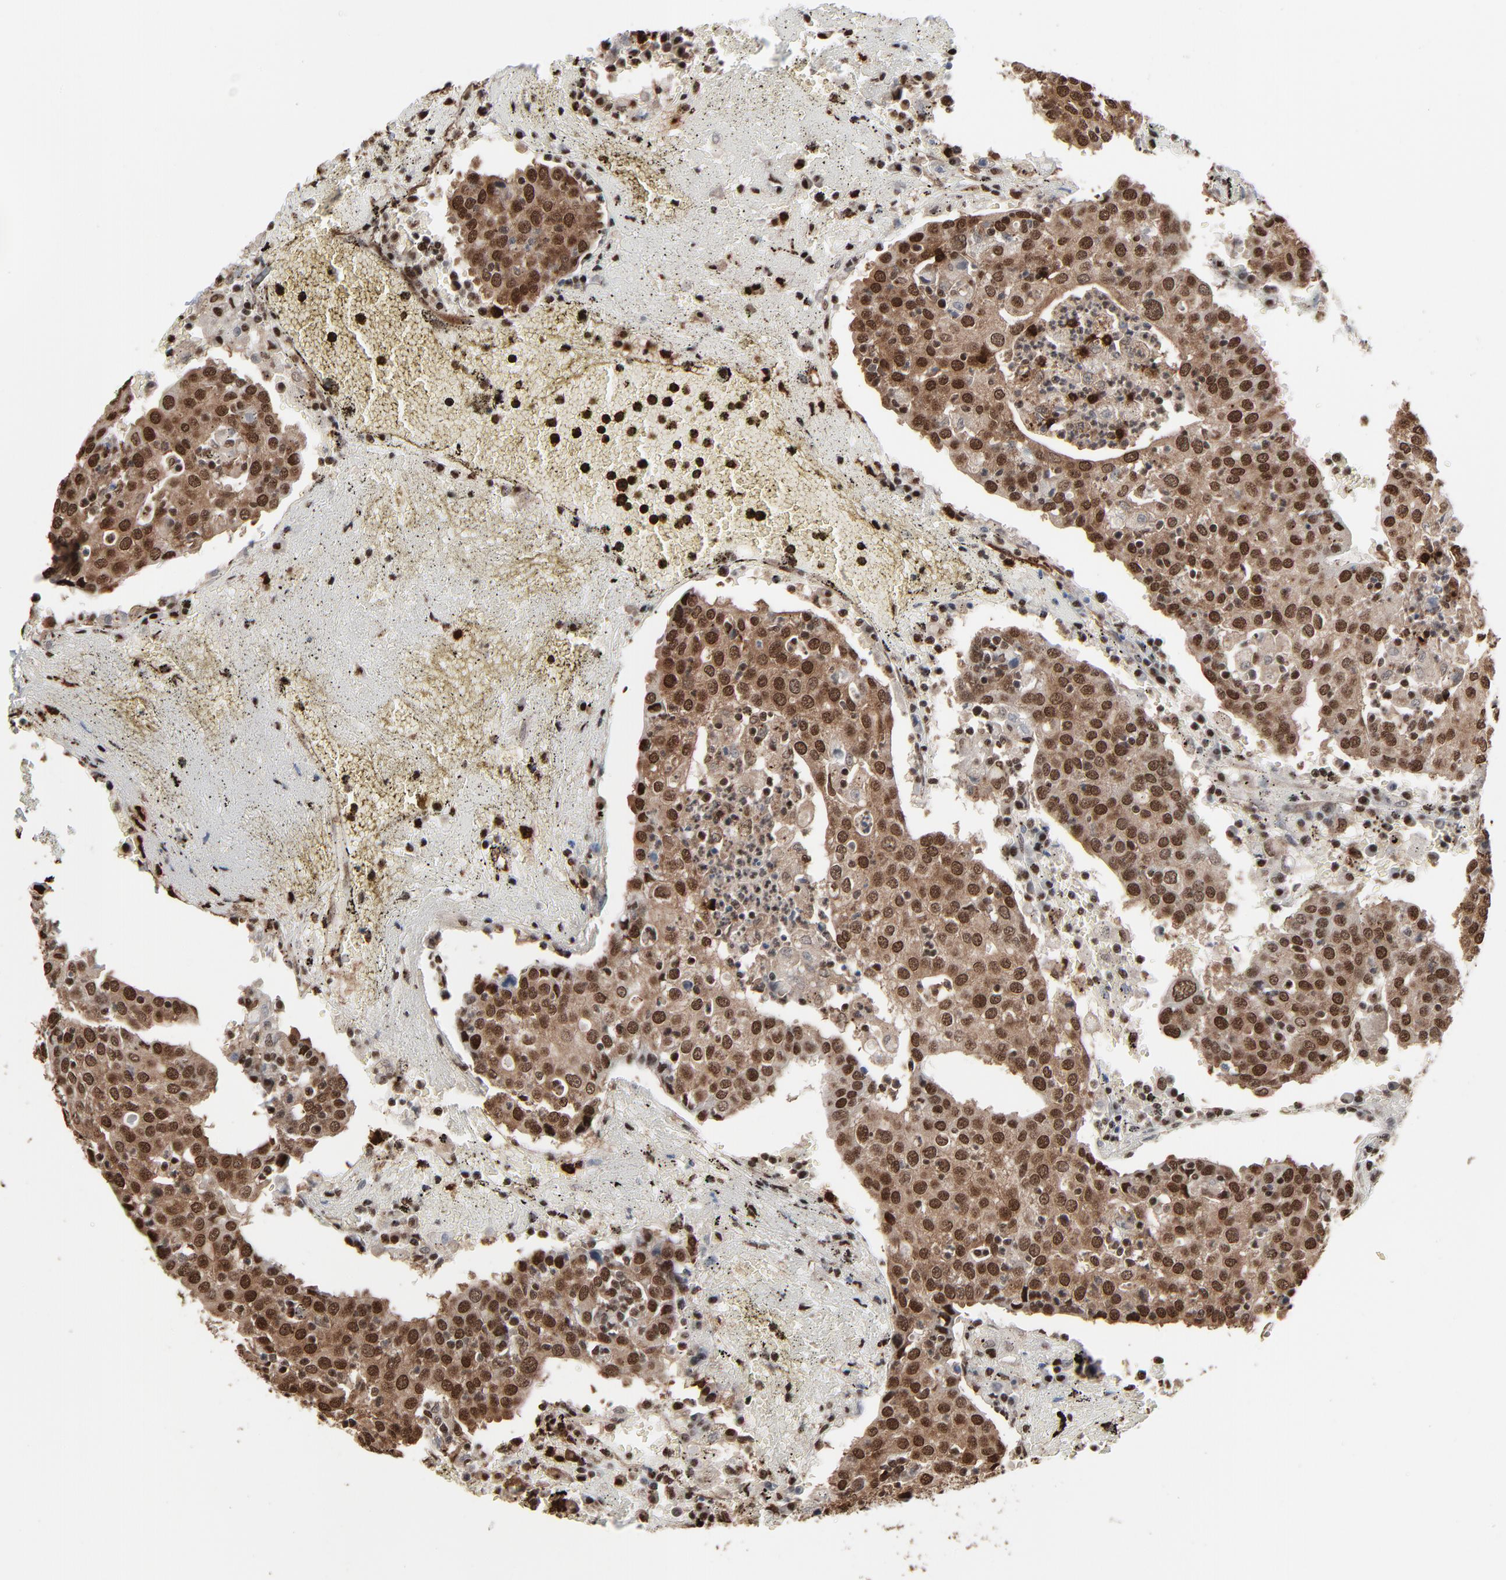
{"staining": {"intensity": "strong", "quantity": ">75%", "location": "cytoplasmic/membranous,nuclear"}, "tissue": "head and neck cancer", "cell_type": "Tumor cells", "image_type": "cancer", "snomed": [{"axis": "morphology", "description": "Adenocarcinoma, NOS"}, {"axis": "topography", "description": "Salivary gland"}, {"axis": "topography", "description": "Head-Neck"}], "caption": "A high-resolution histopathology image shows immunohistochemistry staining of head and neck adenocarcinoma, which reveals strong cytoplasmic/membranous and nuclear positivity in approximately >75% of tumor cells. (DAB (3,3'-diaminobenzidine) = brown stain, brightfield microscopy at high magnification).", "gene": "MEIS2", "patient": {"sex": "female", "age": 65}}